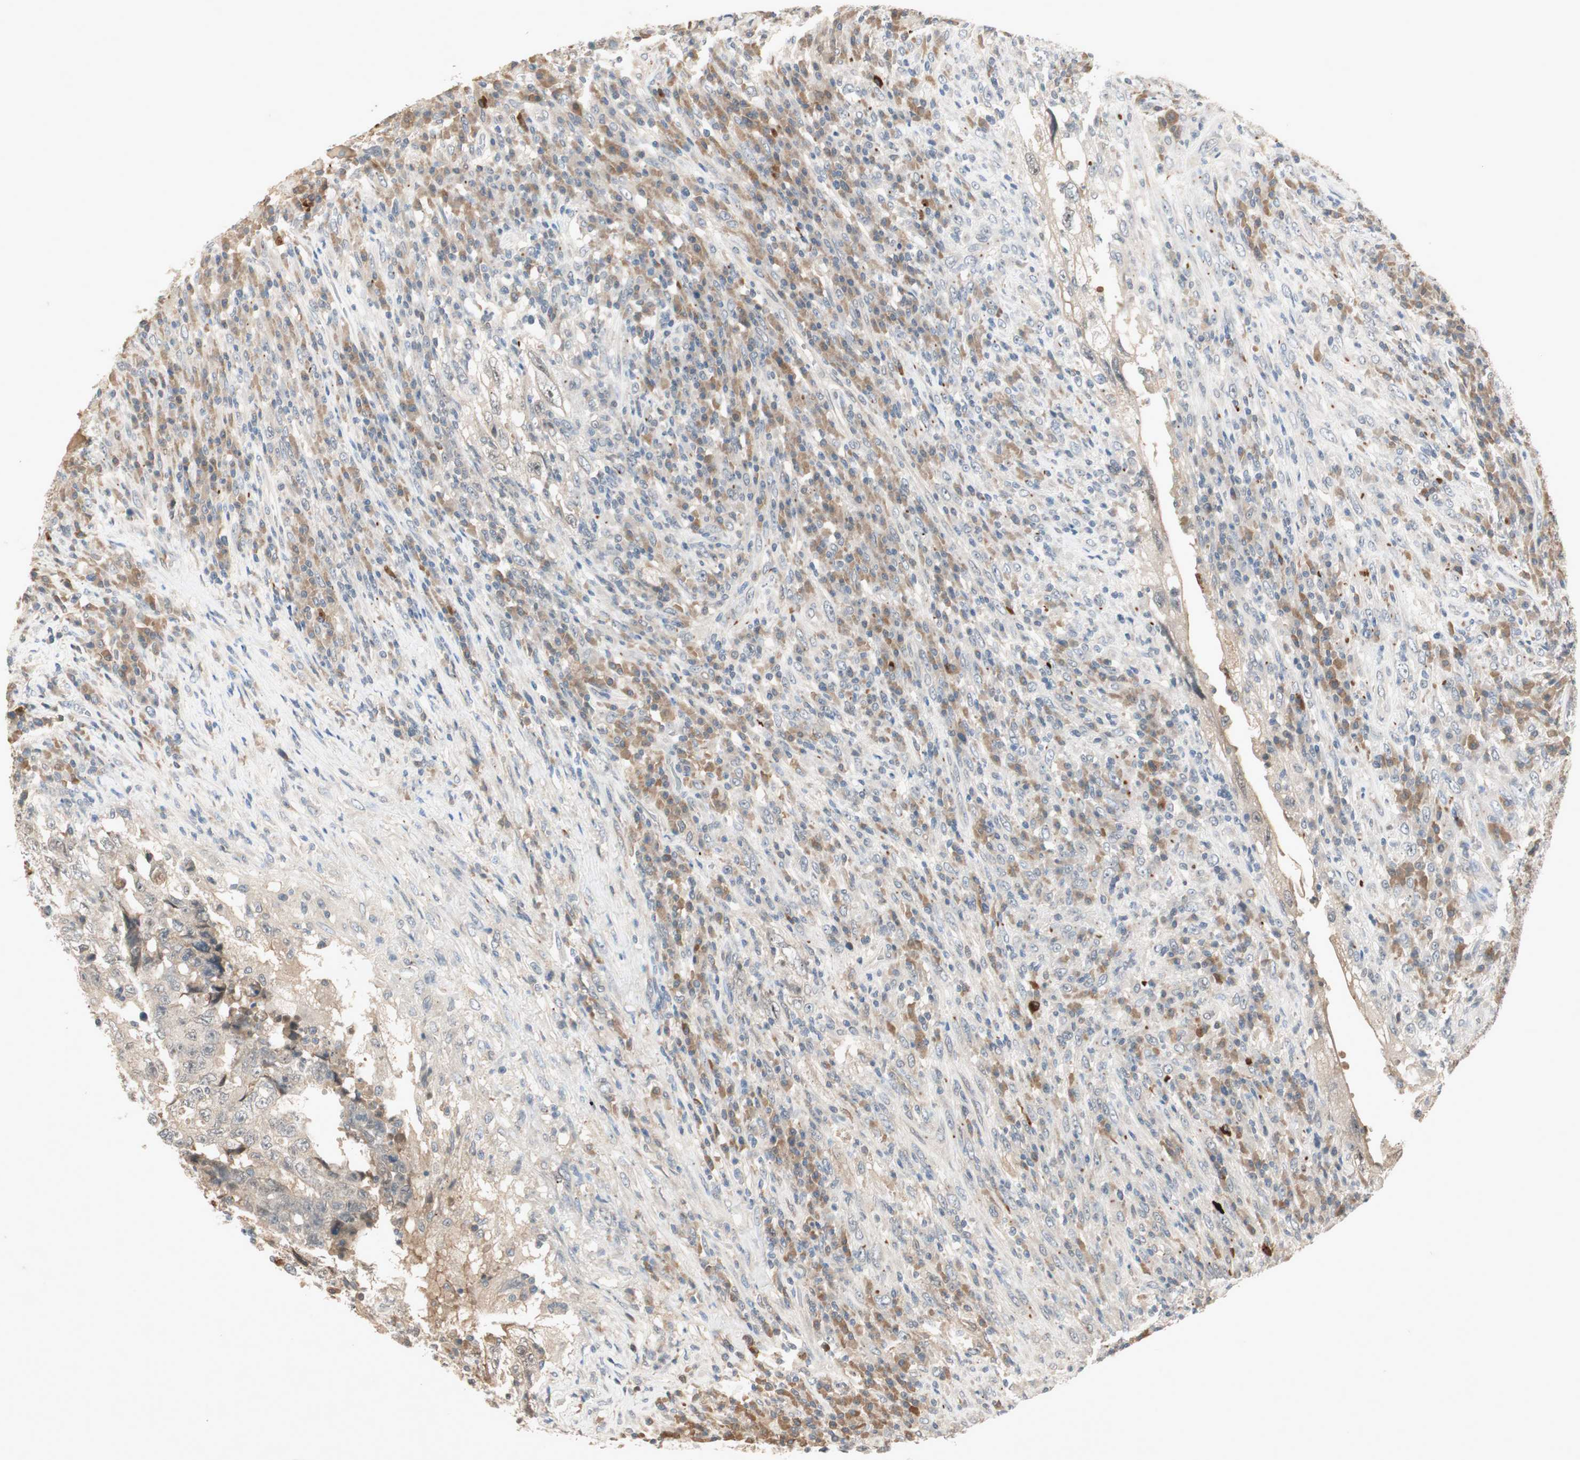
{"staining": {"intensity": "negative", "quantity": "none", "location": "none"}, "tissue": "testis cancer", "cell_type": "Tumor cells", "image_type": "cancer", "snomed": [{"axis": "morphology", "description": "Necrosis, NOS"}, {"axis": "morphology", "description": "Carcinoma, Embryonal, NOS"}, {"axis": "topography", "description": "Testis"}], "caption": "The micrograph demonstrates no significant positivity in tumor cells of testis cancer.", "gene": "RNGTT", "patient": {"sex": "male", "age": 19}}